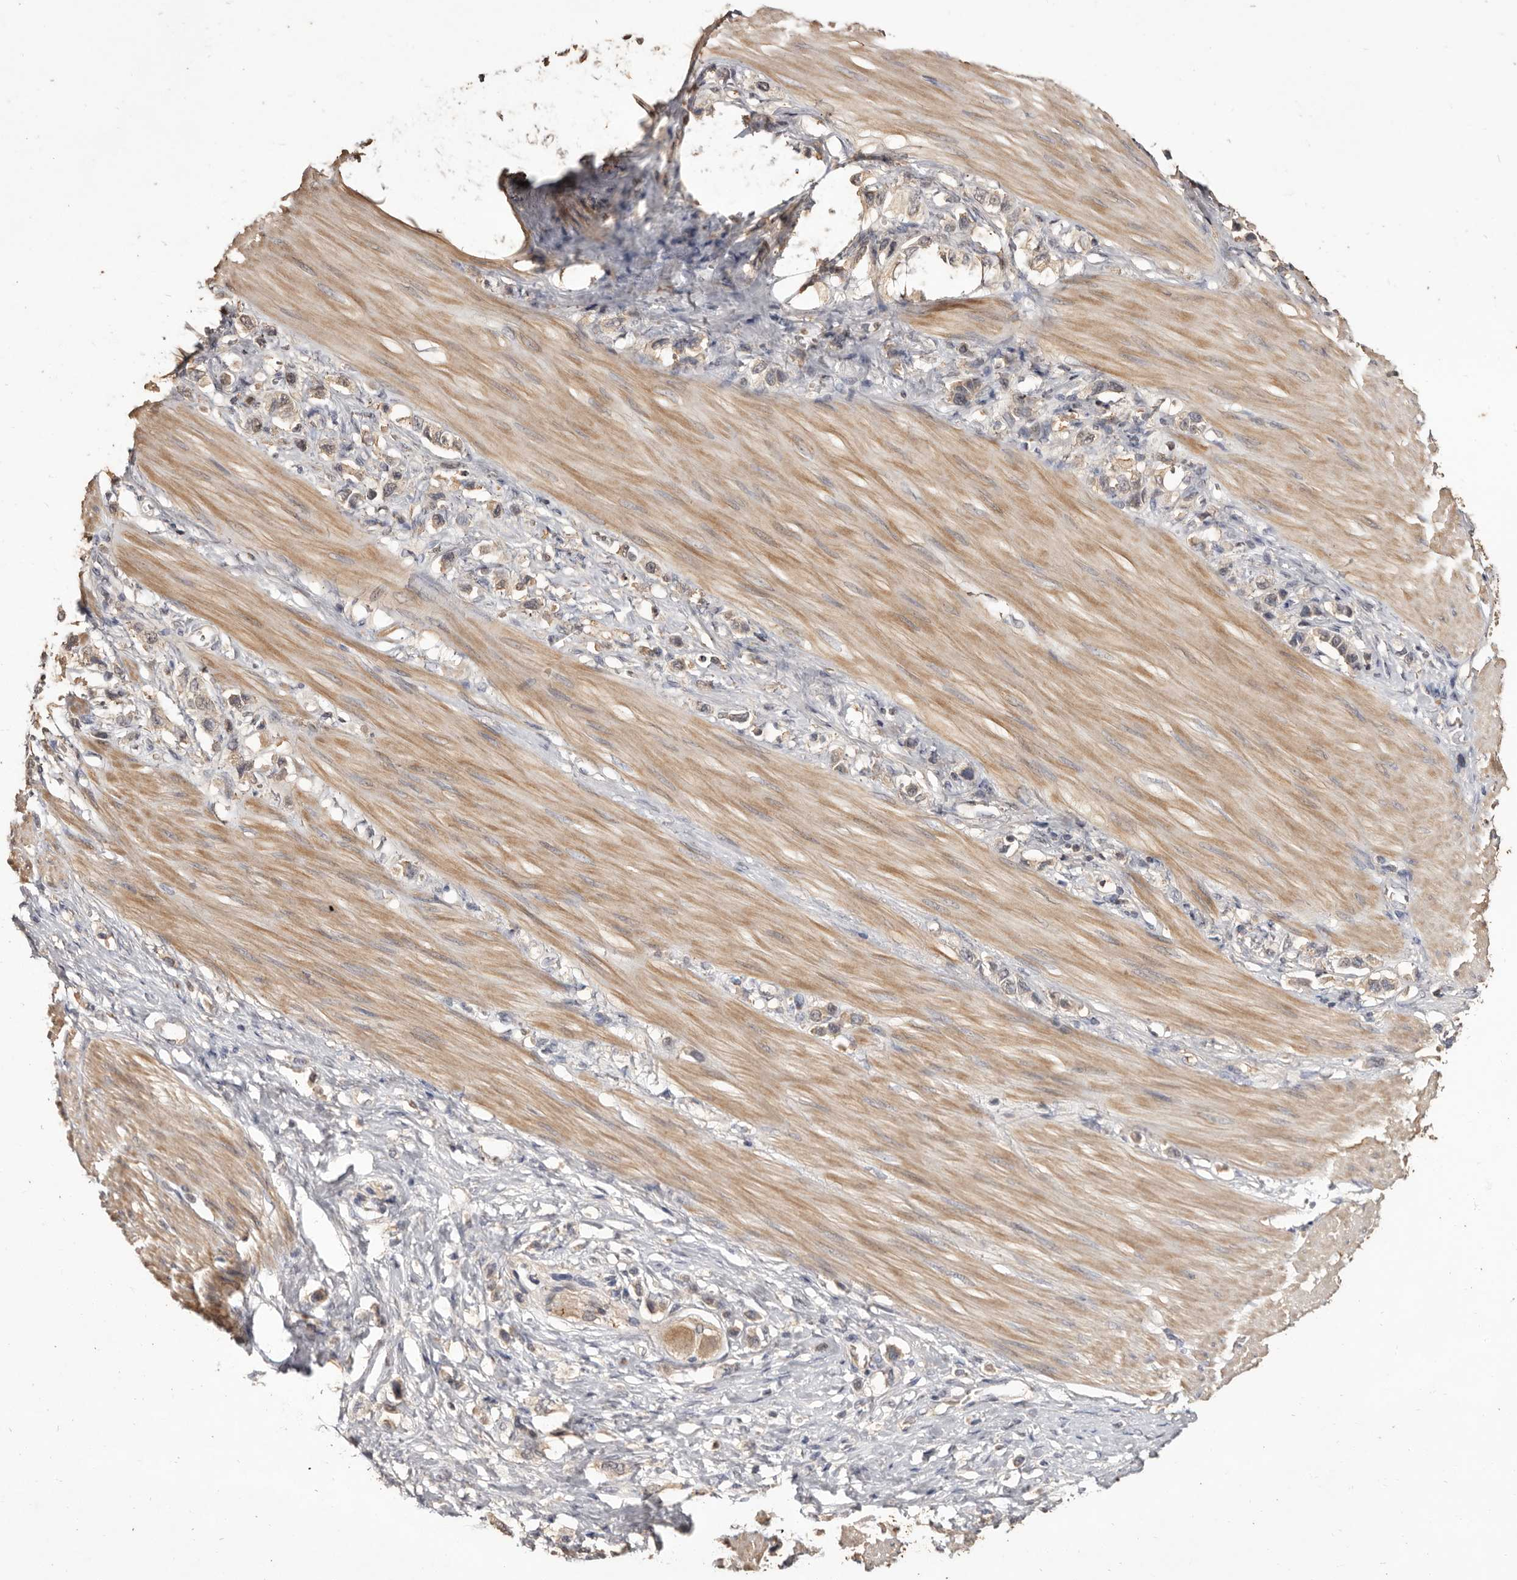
{"staining": {"intensity": "weak", "quantity": "25%-75%", "location": "cytoplasmic/membranous"}, "tissue": "stomach cancer", "cell_type": "Tumor cells", "image_type": "cancer", "snomed": [{"axis": "morphology", "description": "Adenocarcinoma, NOS"}, {"axis": "topography", "description": "Stomach"}], "caption": "Immunohistochemistry (IHC) (DAB (3,3'-diaminobenzidine)) staining of human adenocarcinoma (stomach) shows weak cytoplasmic/membranous protein staining in approximately 25%-75% of tumor cells. (DAB (3,3'-diaminobenzidine) IHC, brown staining for protein, blue staining for nuclei).", "gene": "INAVA", "patient": {"sex": "female", "age": 65}}